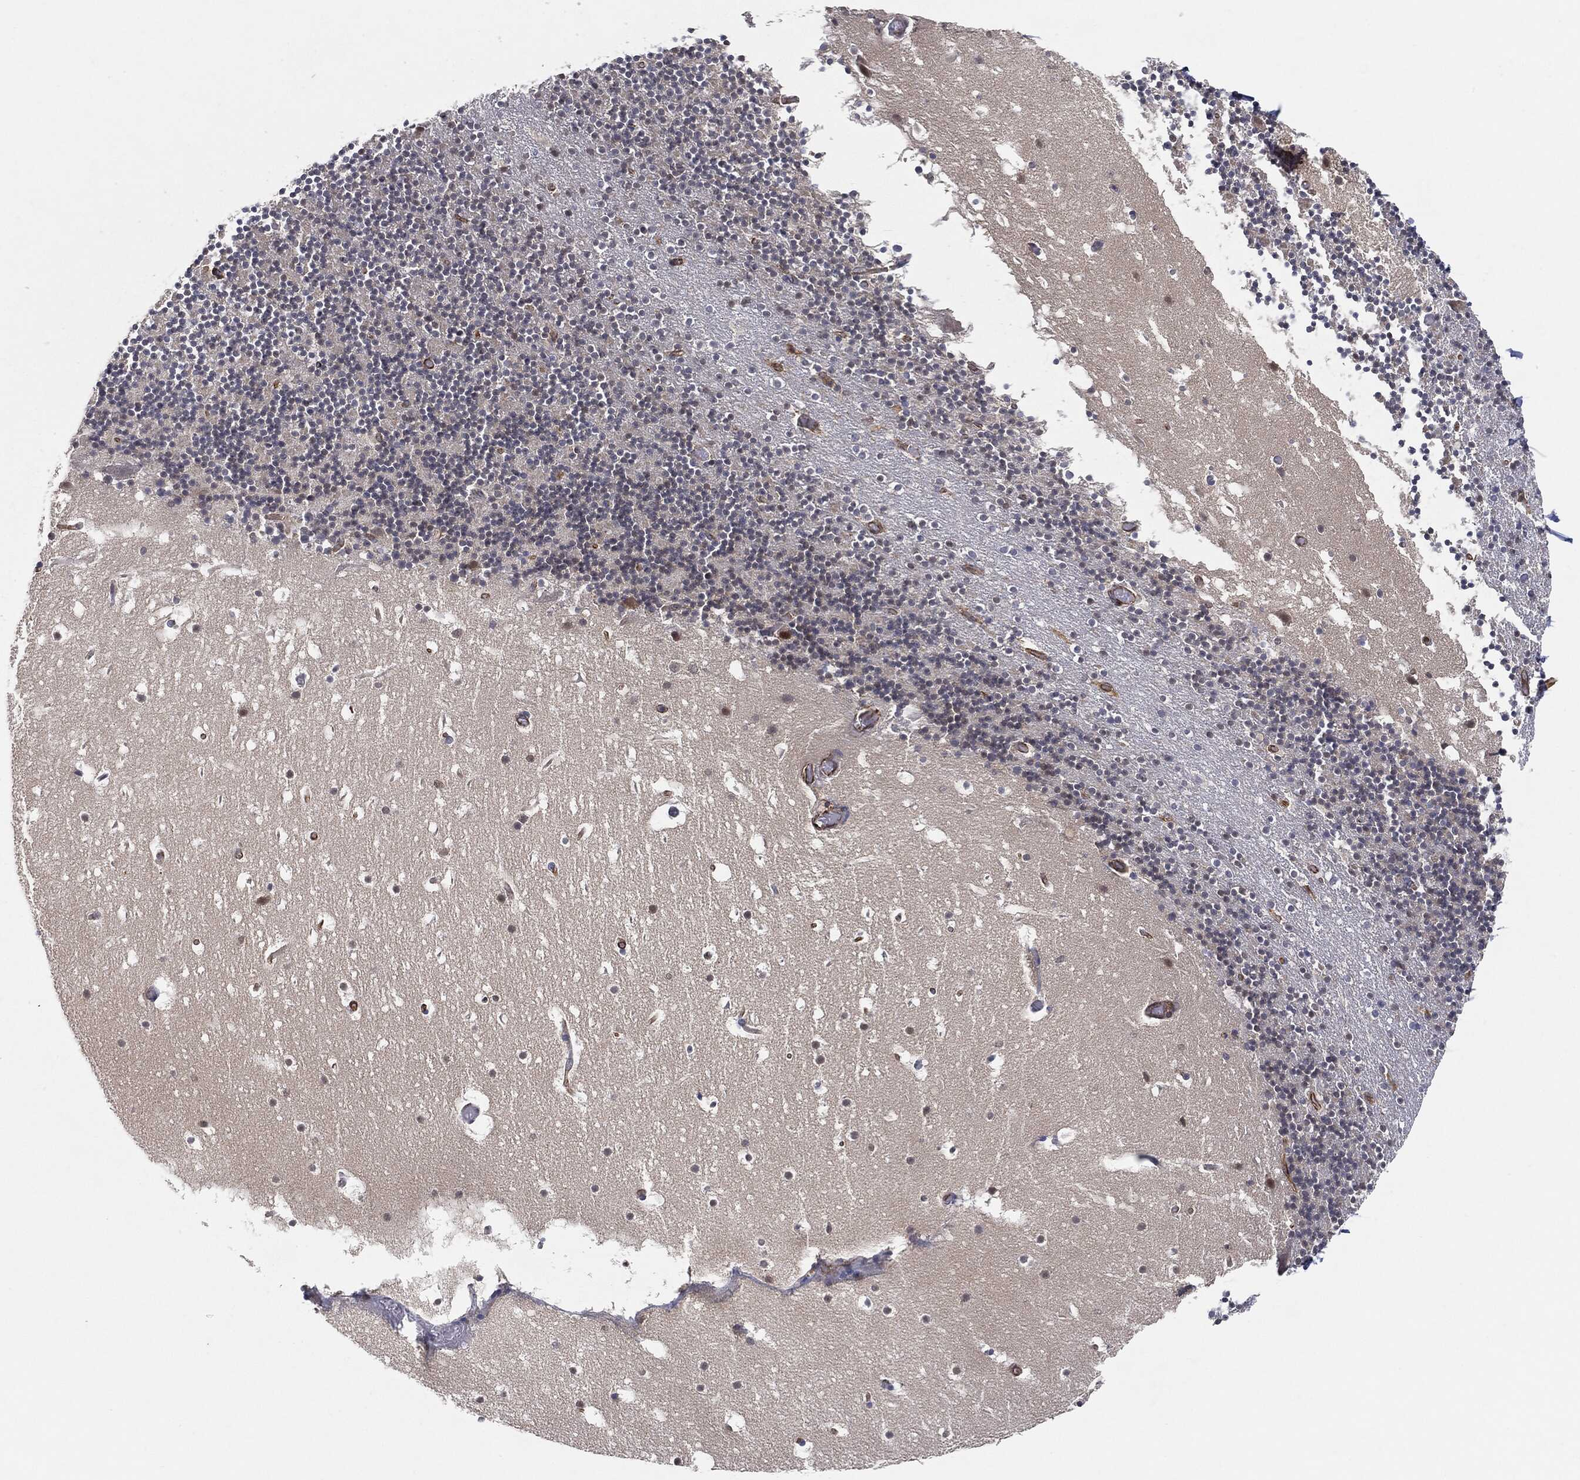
{"staining": {"intensity": "negative", "quantity": "none", "location": "none"}, "tissue": "cerebellum", "cell_type": "Cells in granular layer", "image_type": "normal", "snomed": [{"axis": "morphology", "description": "Normal tissue, NOS"}, {"axis": "topography", "description": "Cerebellum"}], "caption": "Image shows no protein expression in cells in granular layer of unremarkable cerebellum. (DAB (3,3'-diaminobenzidine) immunohistochemistry, high magnification).", "gene": "TP53RK", "patient": {"sex": "male", "age": 37}}